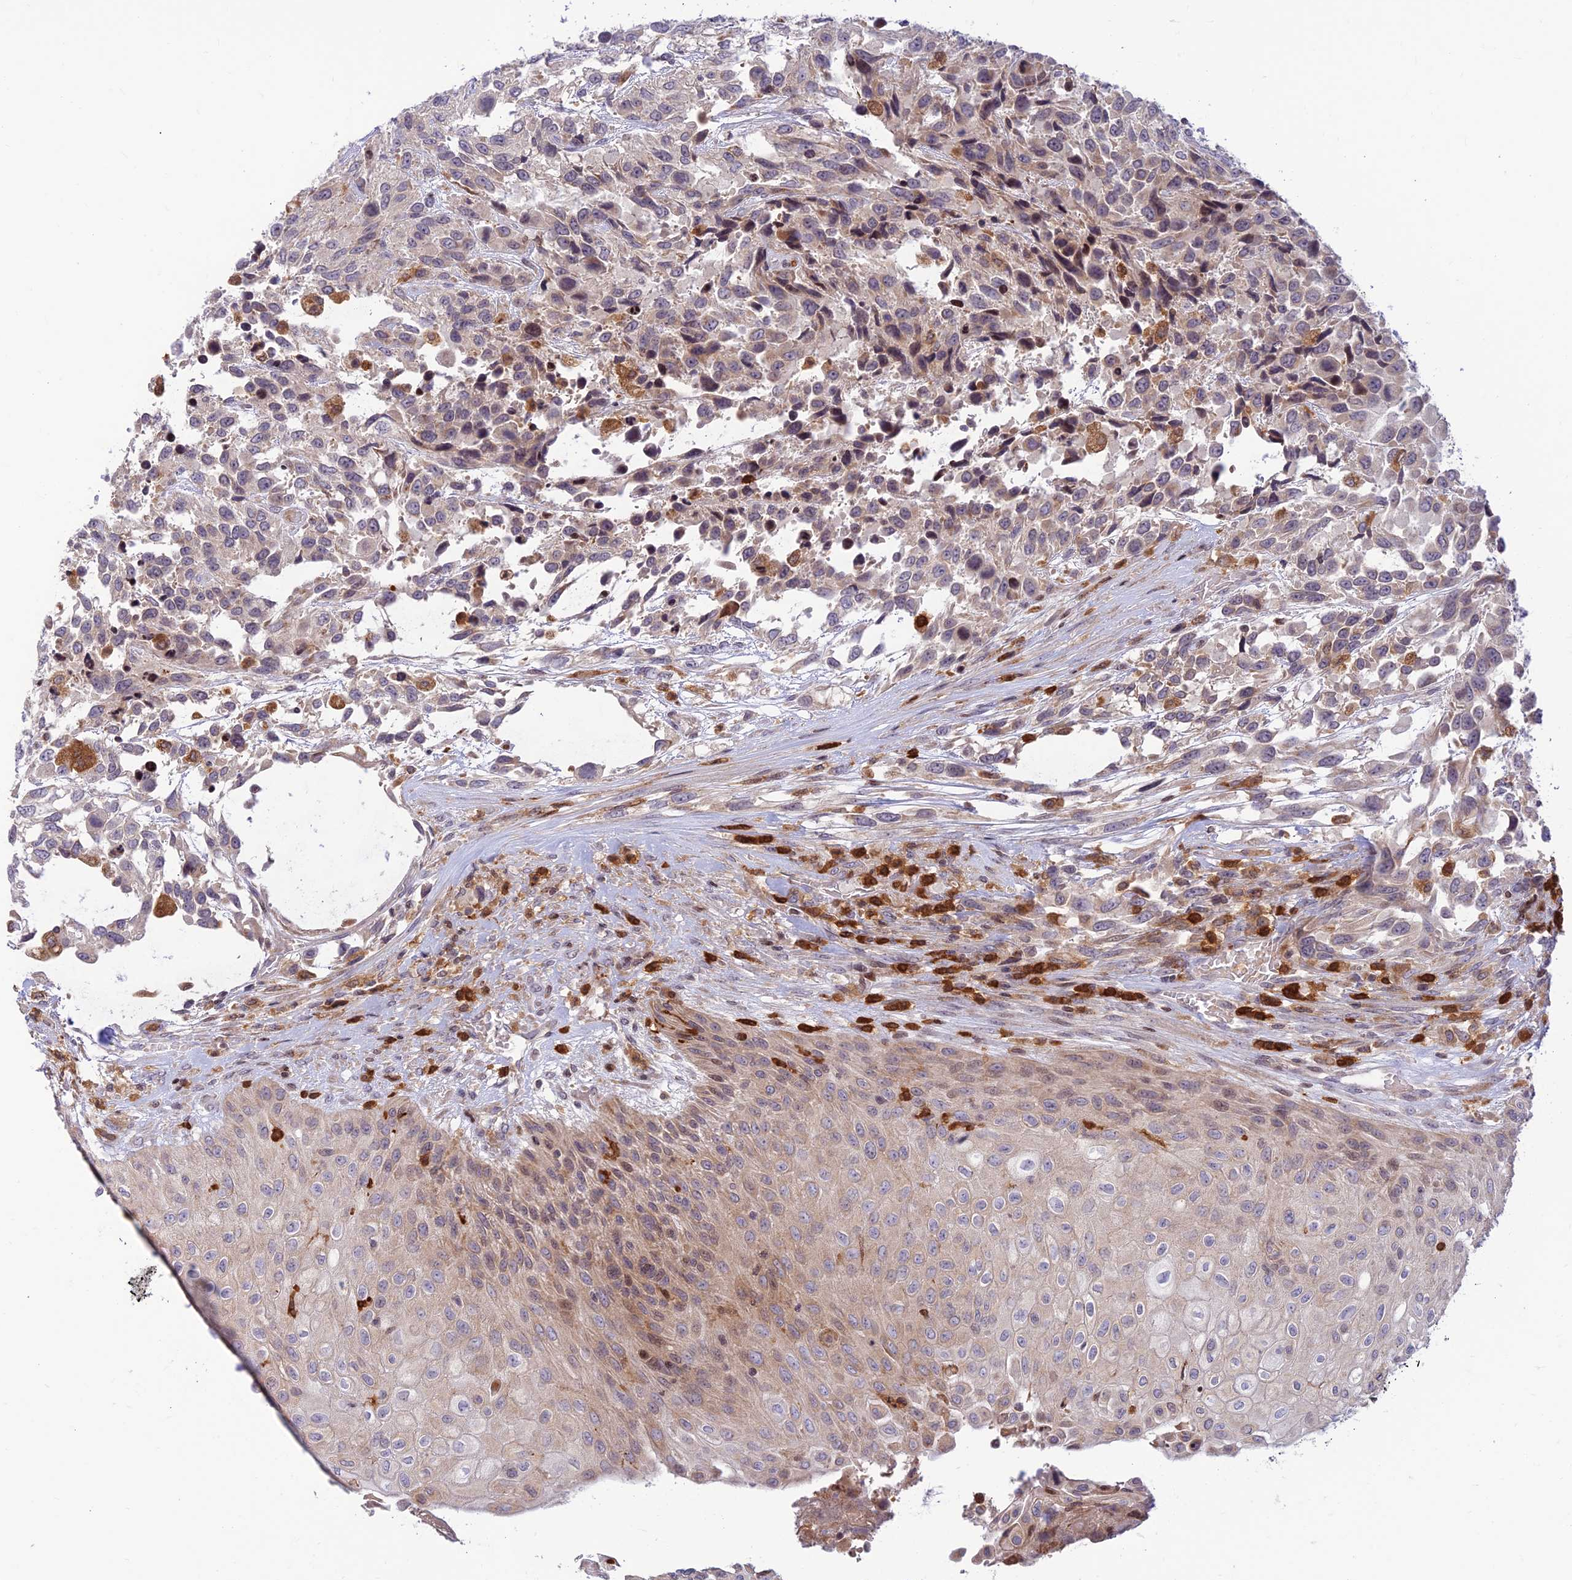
{"staining": {"intensity": "weak", "quantity": "<25%", "location": "cytoplasmic/membranous"}, "tissue": "urothelial cancer", "cell_type": "Tumor cells", "image_type": "cancer", "snomed": [{"axis": "morphology", "description": "Urothelial carcinoma, High grade"}, {"axis": "topography", "description": "Urinary bladder"}], "caption": "Urothelial carcinoma (high-grade) stained for a protein using immunohistochemistry (IHC) displays no positivity tumor cells.", "gene": "FAM186B", "patient": {"sex": "female", "age": 70}}